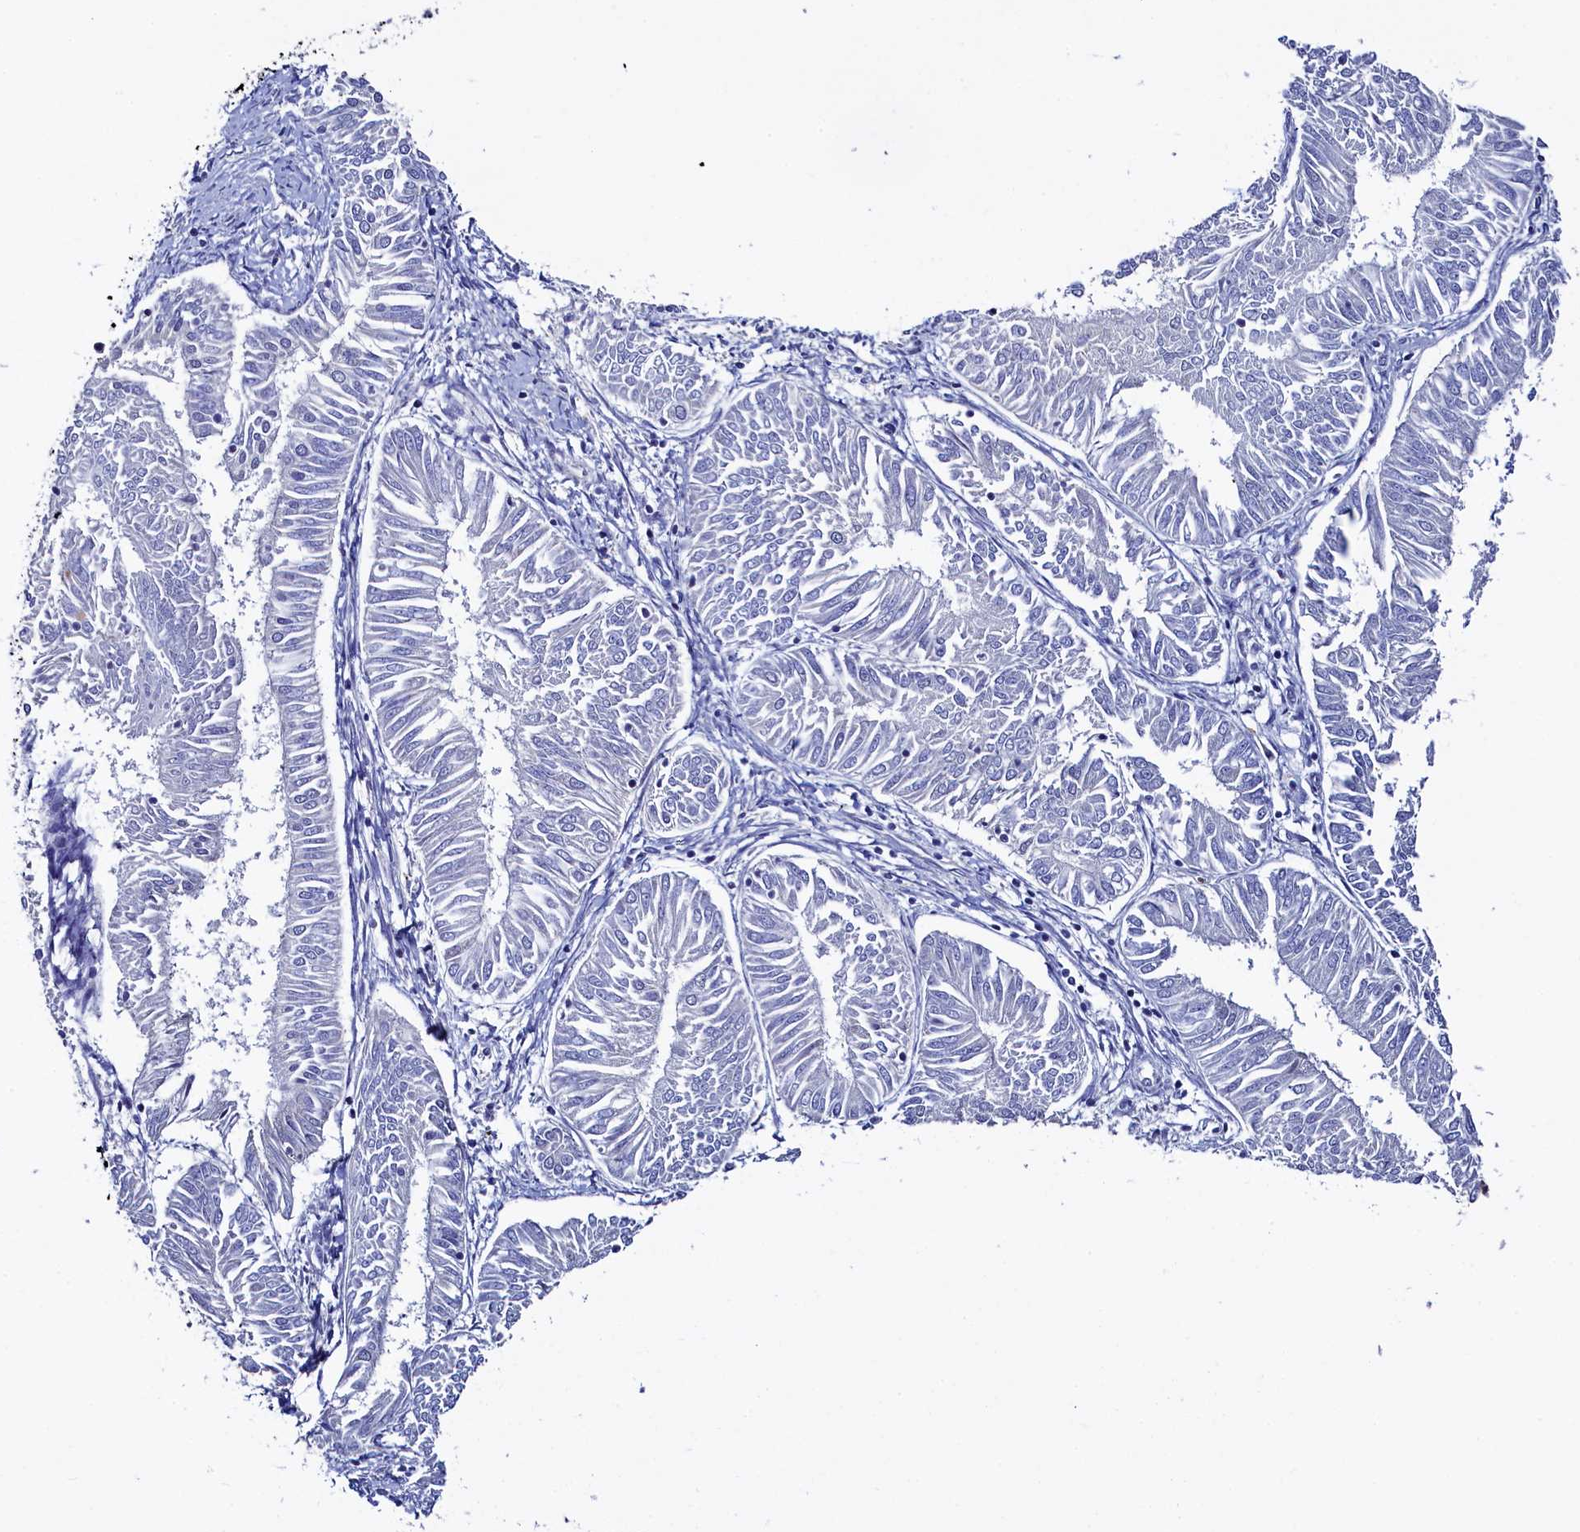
{"staining": {"intensity": "negative", "quantity": "none", "location": "none"}, "tissue": "endometrial cancer", "cell_type": "Tumor cells", "image_type": "cancer", "snomed": [{"axis": "morphology", "description": "Adenocarcinoma, NOS"}, {"axis": "topography", "description": "Endometrium"}], "caption": "This is an immunohistochemistry photomicrograph of endometrial cancer (adenocarcinoma). There is no positivity in tumor cells.", "gene": "PIK3C3", "patient": {"sex": "female", "age": 58}}